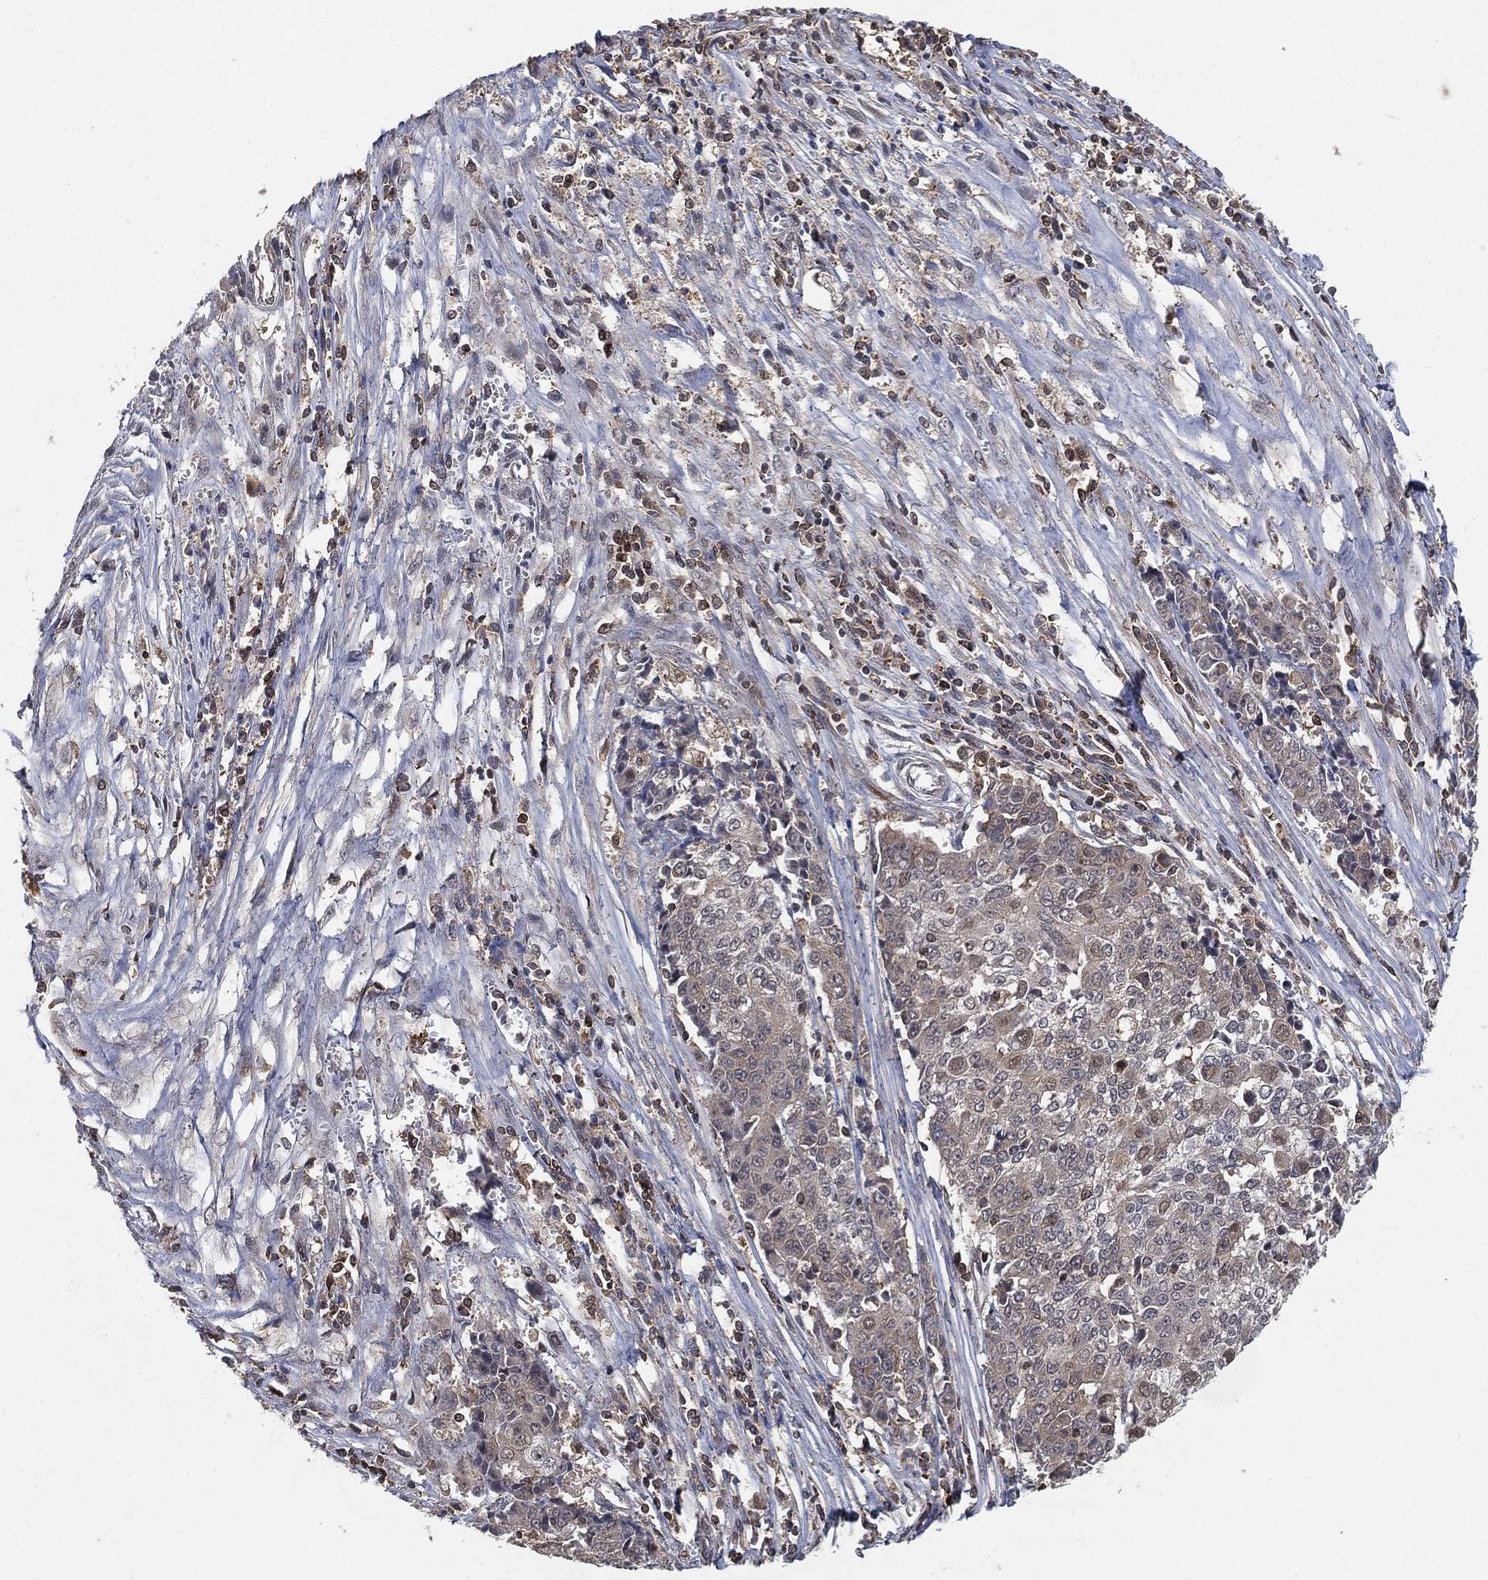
{"staining": {"intensity": "negative", "quantity": "none", "location": "none"}, "tissue": "ovarian cancer", "cell_type": "Tumor cells", "image_type": "cancer", "snomed": [{"axis": "morphology", "description": "Carcinoma, endometroid"}, {"axis": "topography", "description": "Ovary"}], "caption": "Immunohistochemistry histopathology image of neoplastic tissue: endometroid carcinoma (ovarian) stained with DAB exhibits no significant protein positivity in tumor cells.", "gene": "WDR26", "patient": {"sex": "female", "age": 42}}